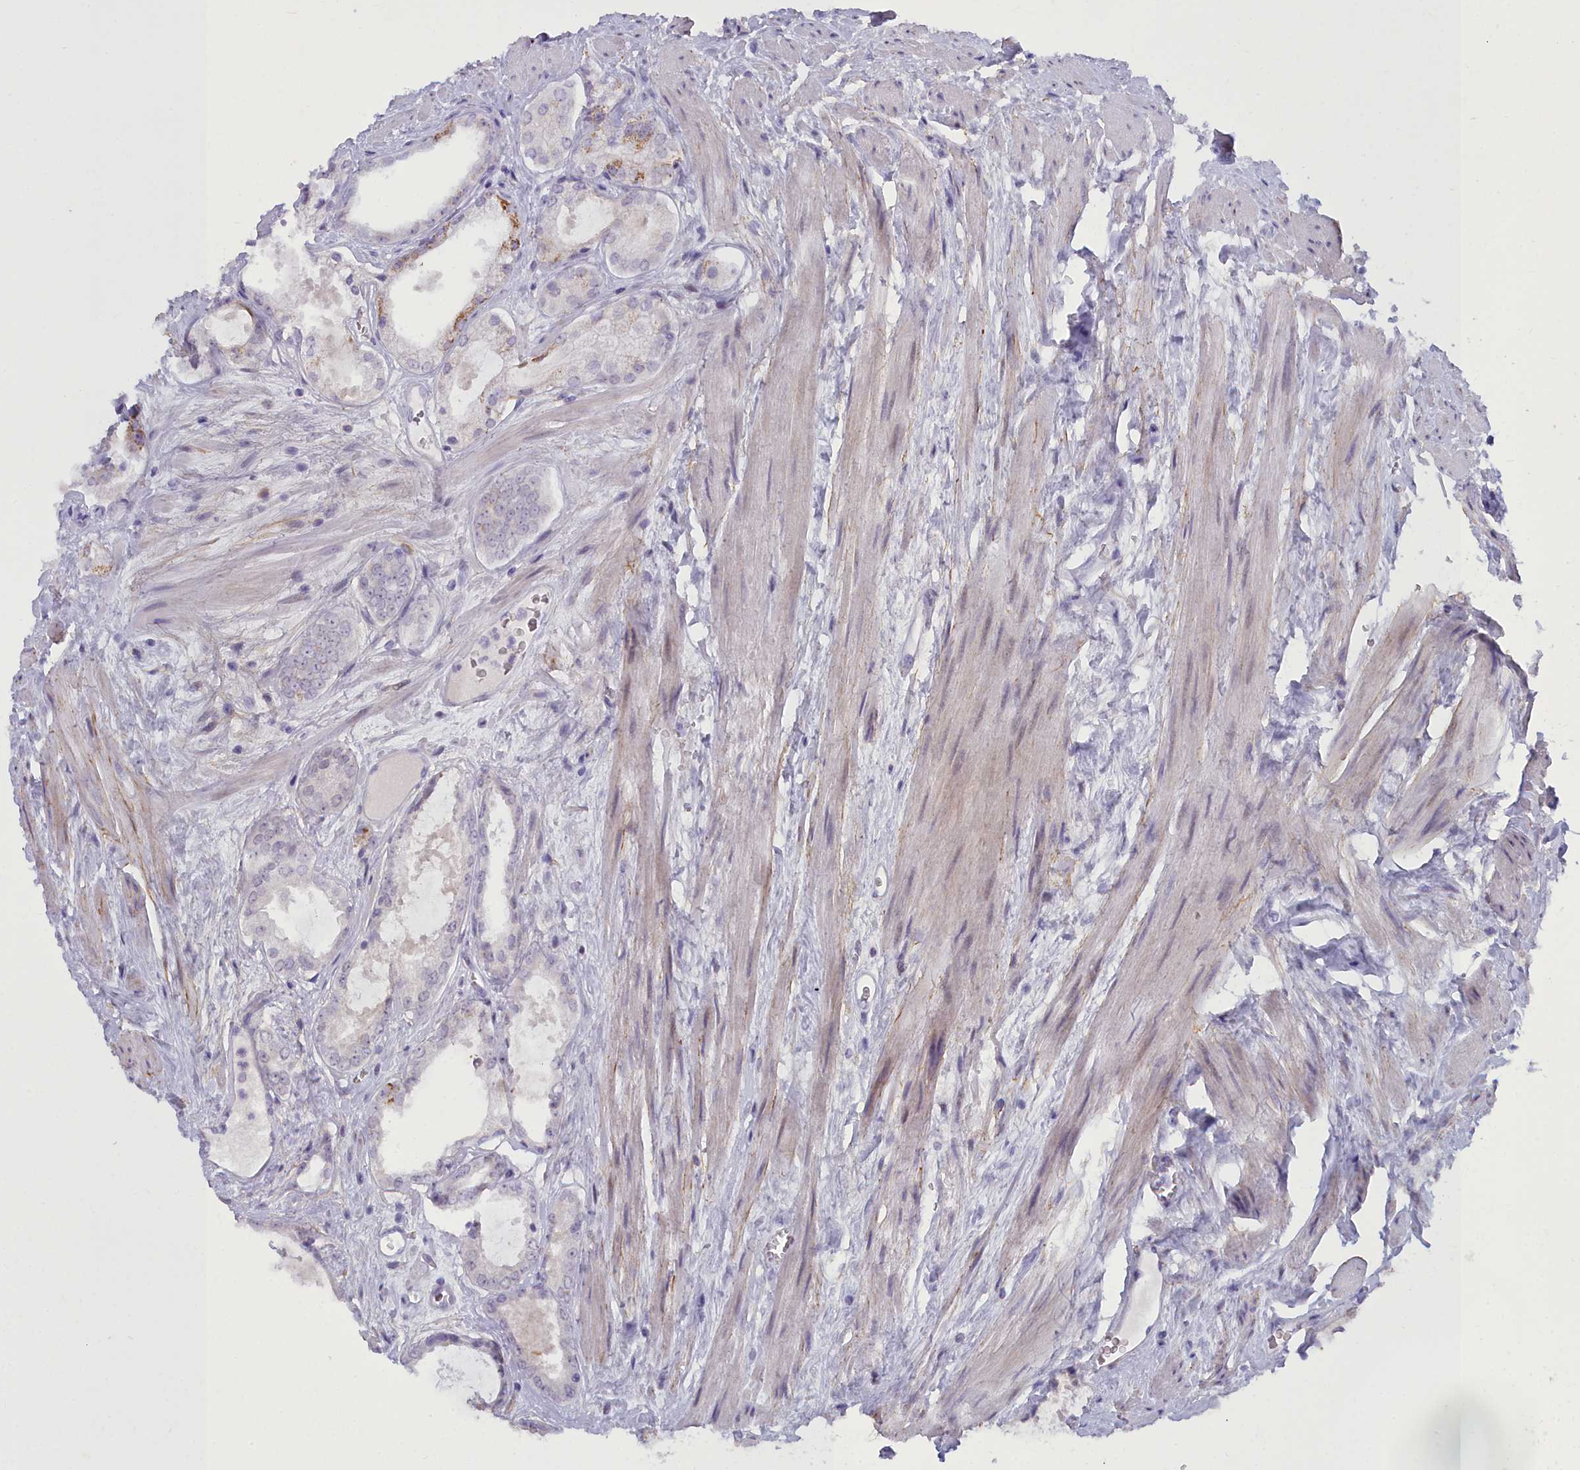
{"staining": {"intensity": "moderate", "quantity": "<25%", "location": "cytoplasmic/membranous"}, "tissue": "prostate cancer", "cell_type": "Tumor cells", "image_type": "cancer", "snomed": [{"axis": "morphology", "description": "Adenocarcinoma, Low grade"}, {"axis": "topography", "description": "Prostate"}], "caption": "An image showing moderate cytoplasmic/membranous staining in approximately <25% of tumor cells in prostate cancer, as visualized by brown immunohistochemical staining.", "gene": "OSTN", "patient": {"sex": "male", "age": 68}}